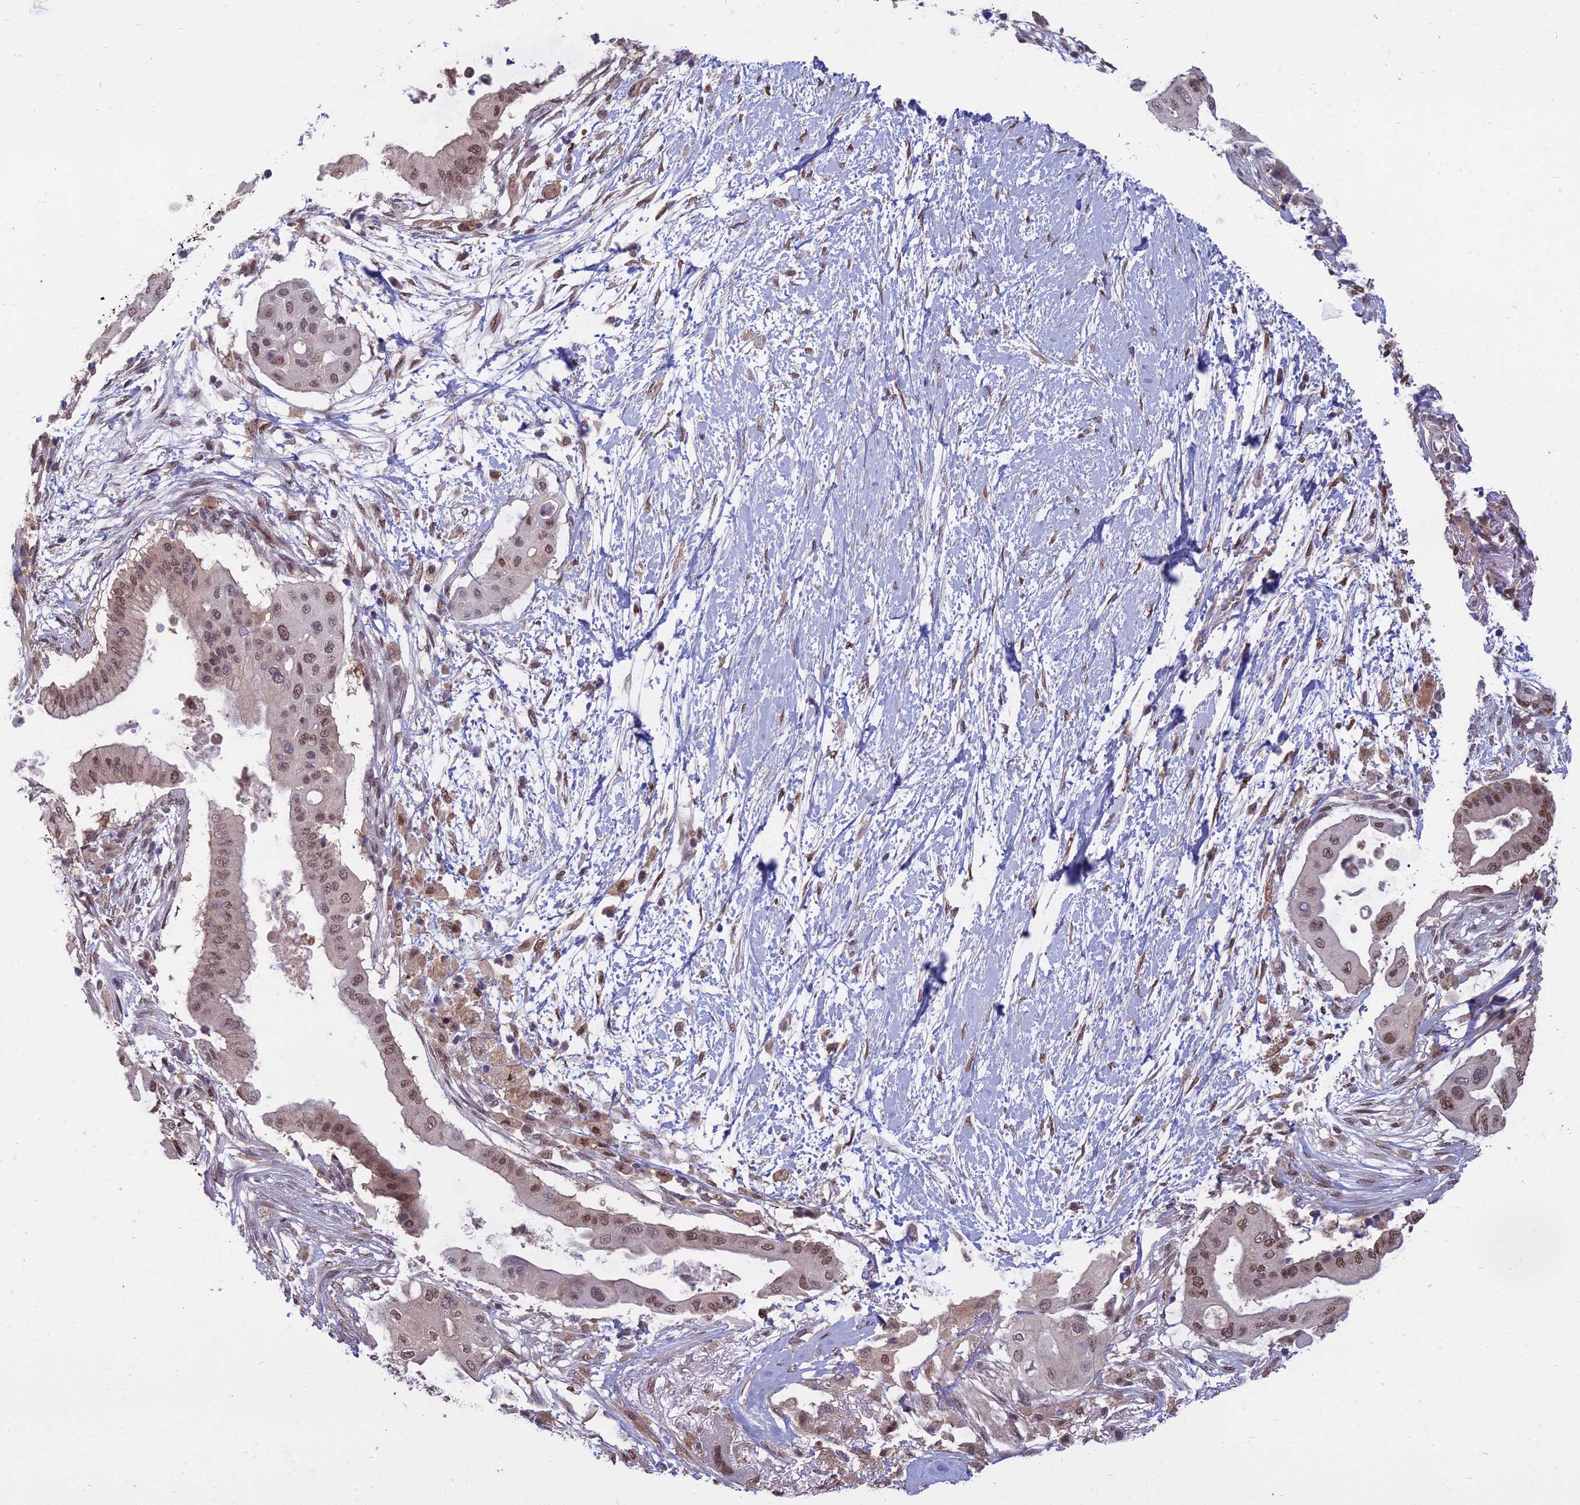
{"staining": {"intensity": "moderate", "quantity": ">75%", "location": "nuclear"}, "tissue": "pancreatic cancer", "cell_type": "Tumor cells", "image_type": "cancer", "snomed": [{"axis": "morphology", "description": "Adenocarcinoma, NOS"}, {"axis": "topography", "description": "Pancreas"}], "caption": "Protein expression analysis of pancreatic adenocarcinoma exhibits moderate nuclear positivity in about >75% of tumor cells.", "gene": "NR4A3", "patient": {"sex": "male", "age": 68}}